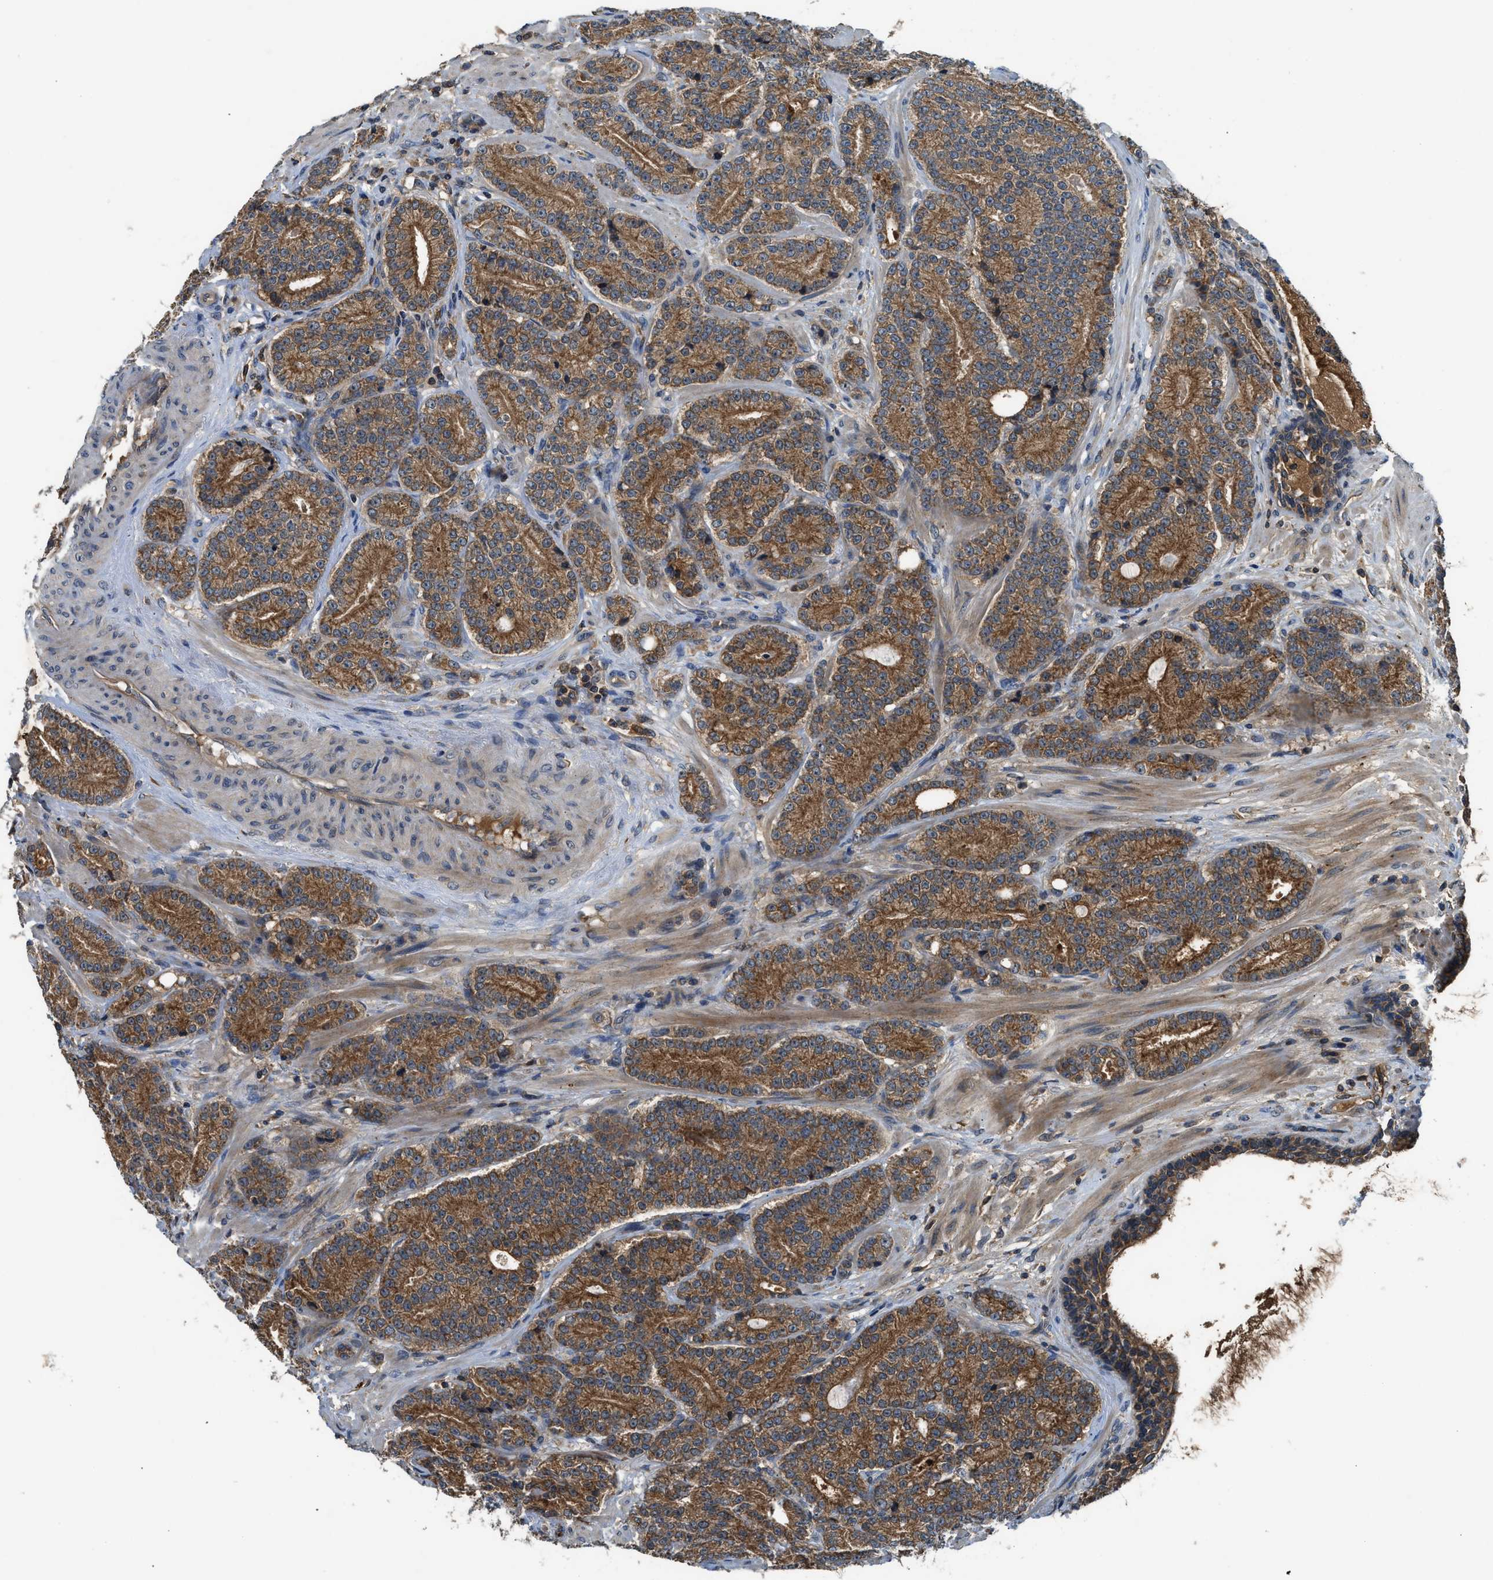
{"staining": {"intensity": "moderate", "quantity": ">75%", "location": "cytoplasmic/membranous"}, "tissue": "prostate cancer", "cell_type": "Tumor cells", "image_type": "cancer", "snomed": [{"axis": "morphology", "description": "Adenocarcinoma, High grade"}, {"axis": "topography", "description": "Prostate"}], "caption": "Prostate cancer (adenocarcinoma (high-grade)) stained for a protein displays moderate cytoplasmic/membranous positivity in tumor cells. Immunohistochemistry stains the protein of interest in brown and the nuclei are stained blue.", "gene": "PAFAH2", "patient": {"sex": "male", "age": 61}}